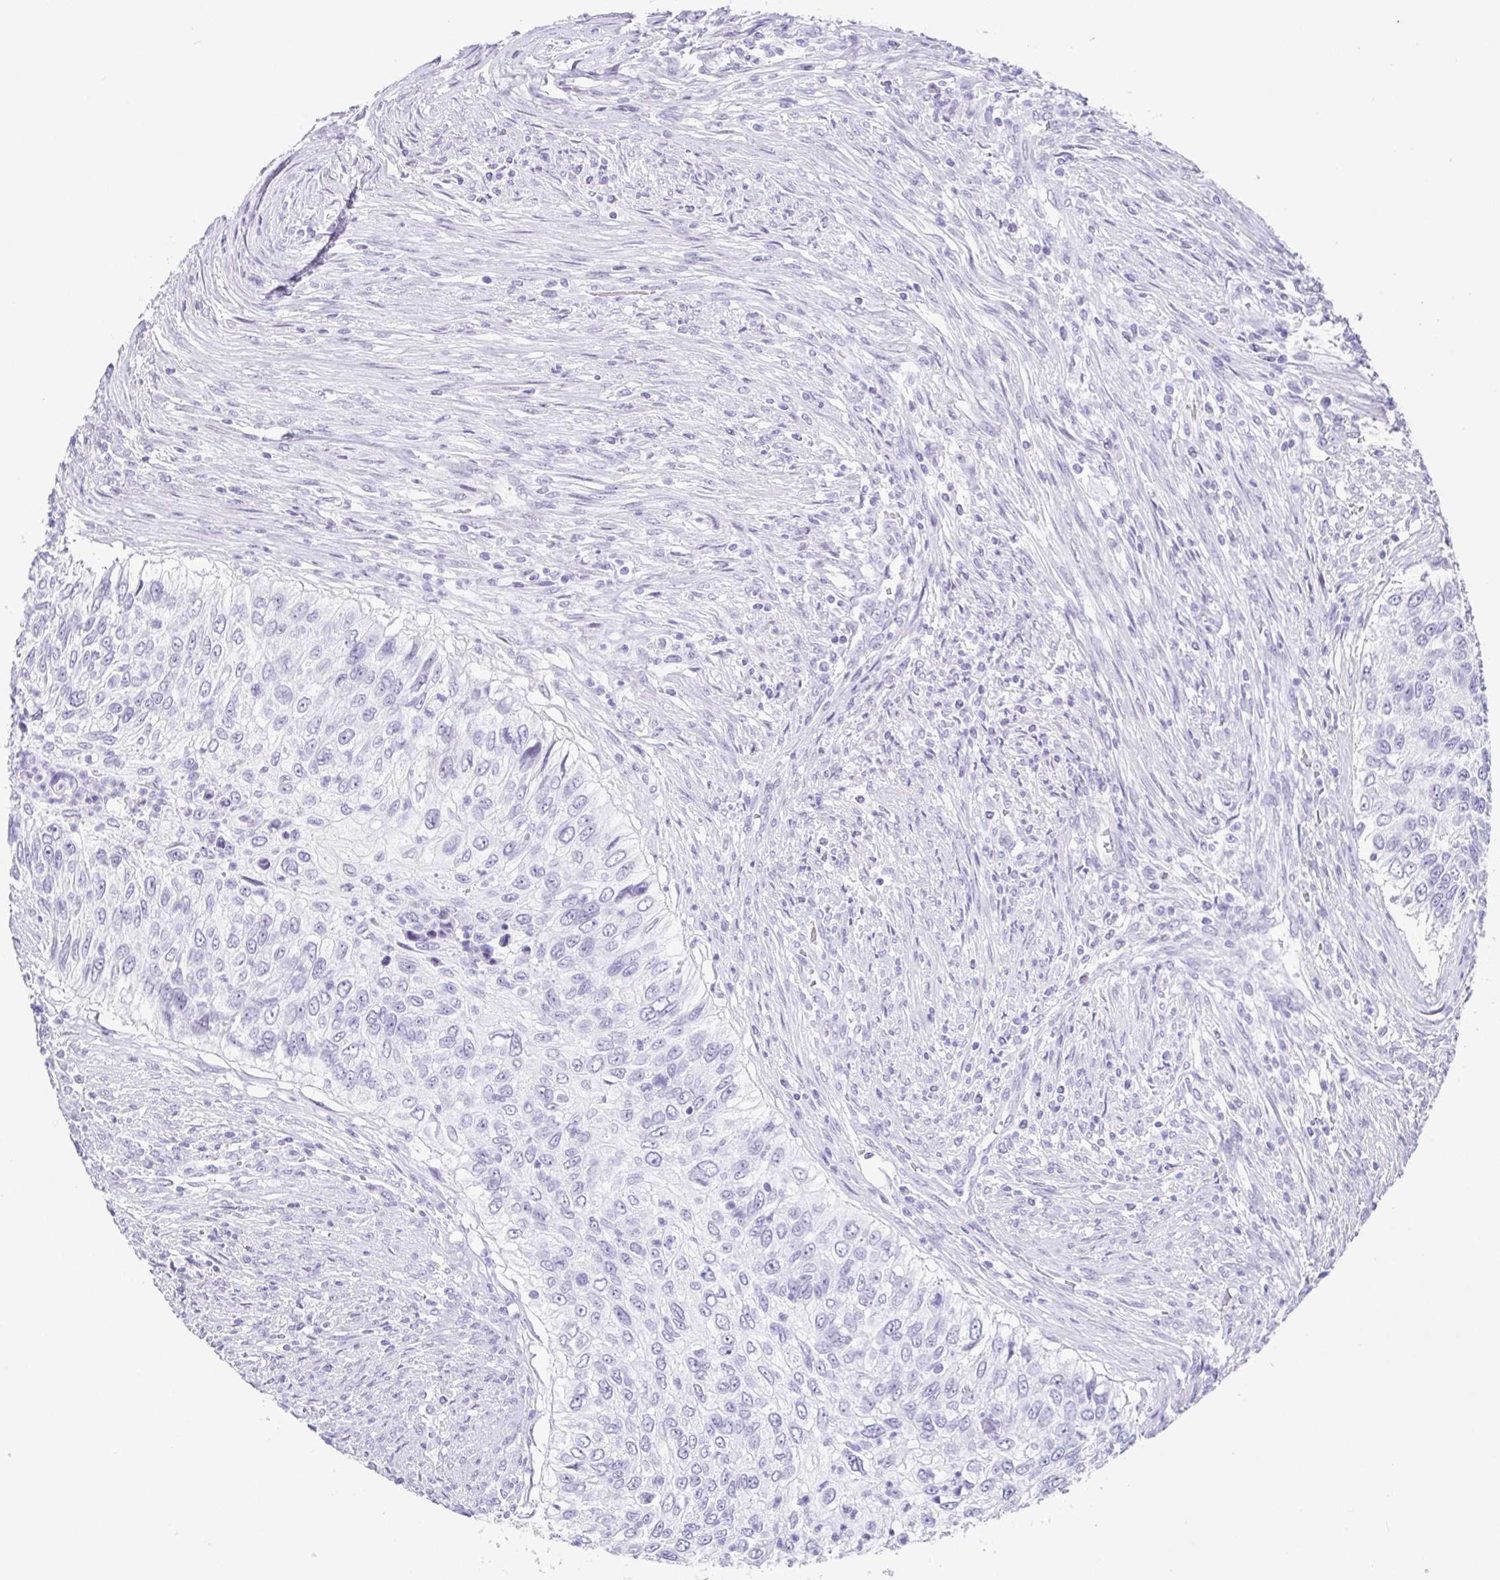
{"staining": {"intensity": "negative", "quantity": "none", "location": "none"}, "tissue": "urothelial cancer", "cell_type": "Tumor cells", "image_type": "cancer", "snomed": [{"axis": "morphology", "description": "Urothelial carcinoma, High grade"}, {"axis": "topography", "description": "Urinary bladder"}], "caption": "IHC of human high-grade urothelial carcinoma demonstrates no expression in tumor cells.", "gene": "ESX1", "patient": {"sex": "female", "age": 60}}